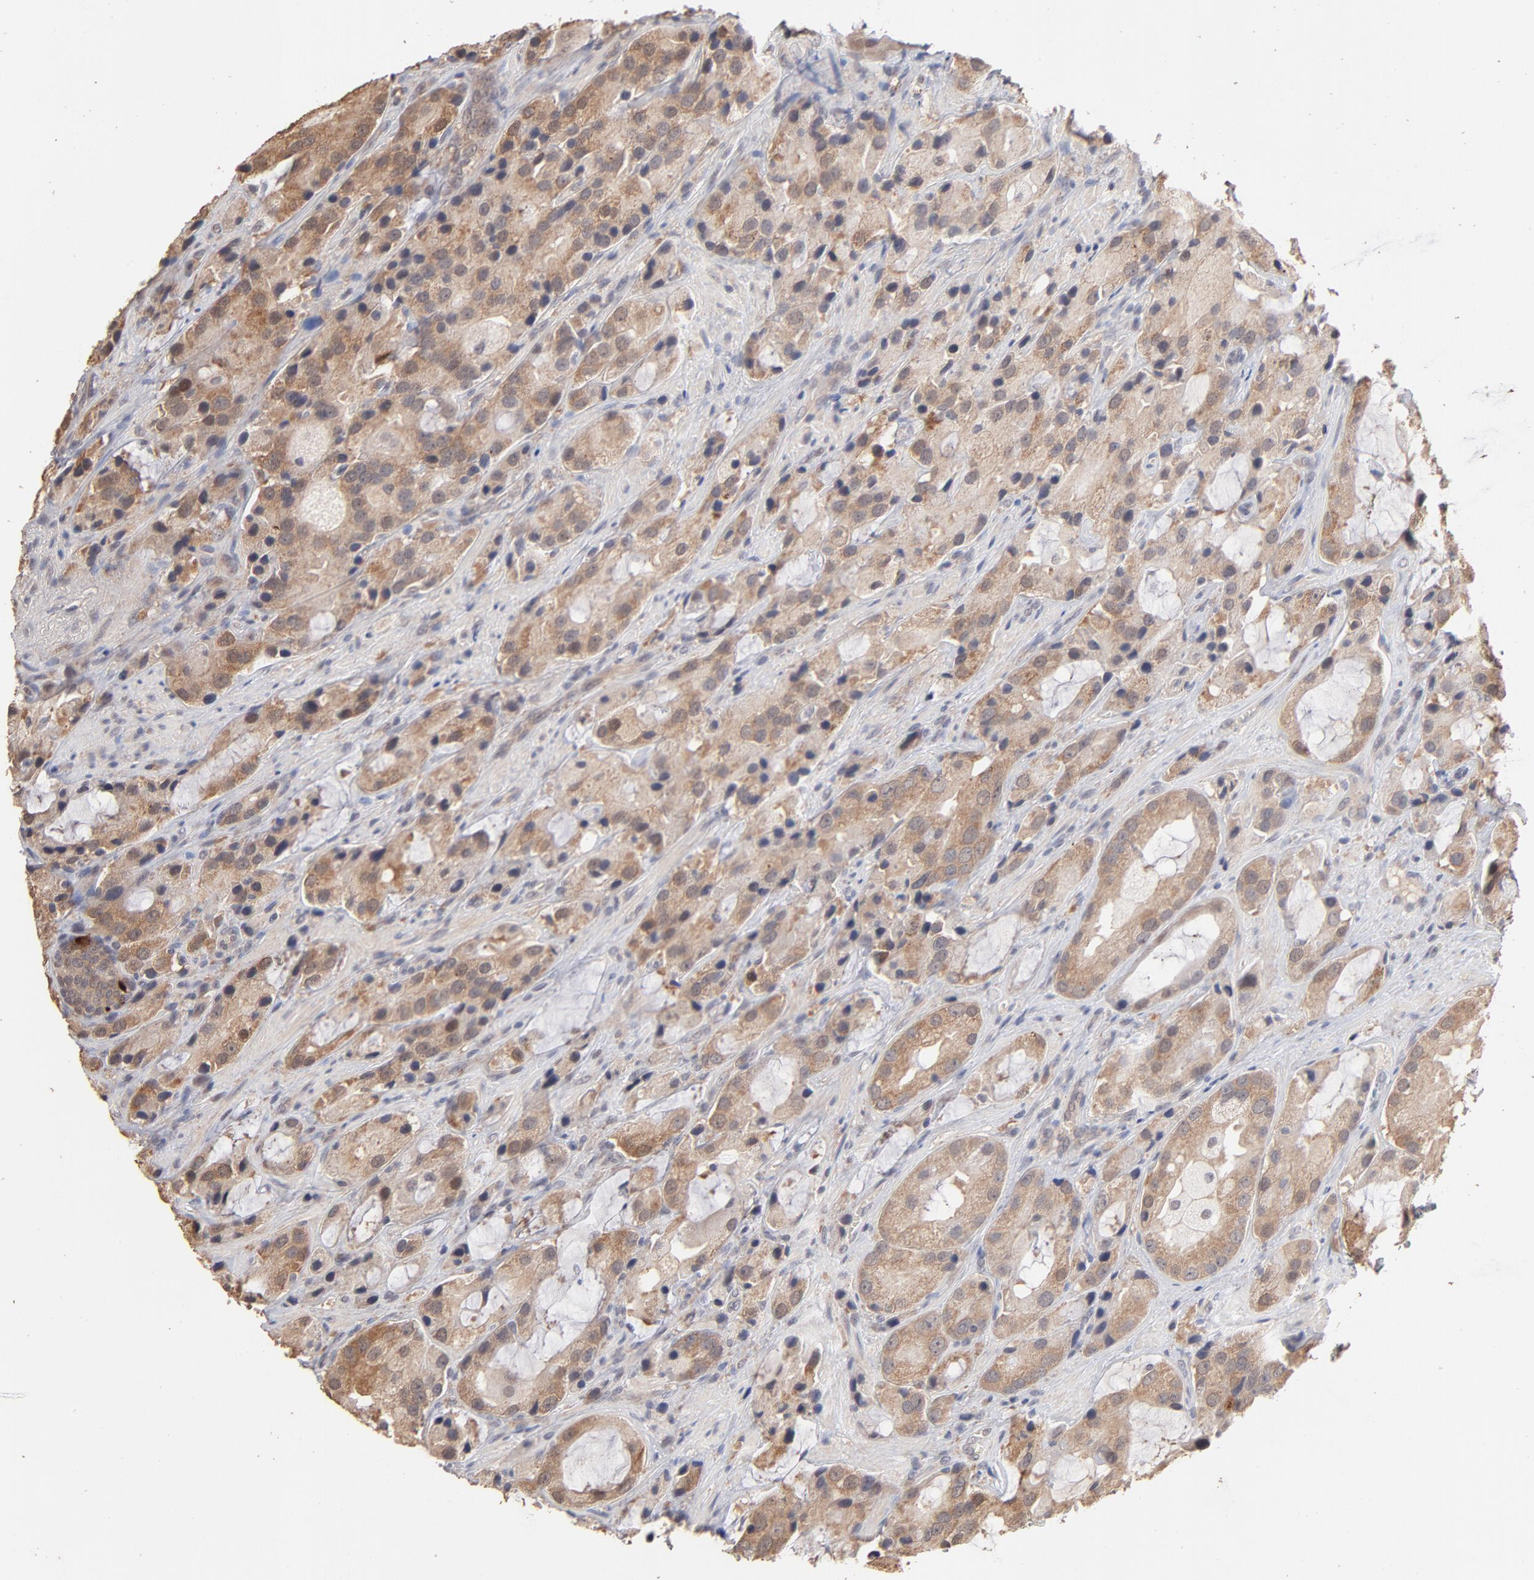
{"staining": {"intensity": "moderate", "quantity": ">75%", "location": "cytoplasmic/membranous"}, "tissue": "prostate cancer", "cell_type": "Tumor cells", "image_type": "cancer", "snomed": [{"axis": "morphology", "description": "Adenocarcinoma, High grade"}, {"axis": "topography", "description": "Prostate"}], "caption": "Immunohistochemistry (IHC) staining of high-grade adenocarcinoma (prostate), which displays medium levels of moderate cytoplasmic/membranous positivity in about >75% of tumor cells indicating moderate cytoplasmic/membranous protein positivity. The staining was performed using DAB (3,3'-diaminobenzidine) (brown) for protein detection and nuclei were counterstained in hematoxylin (blue).", "gene": "MSL2", "patient": {"sex": "male", "age": 70}}